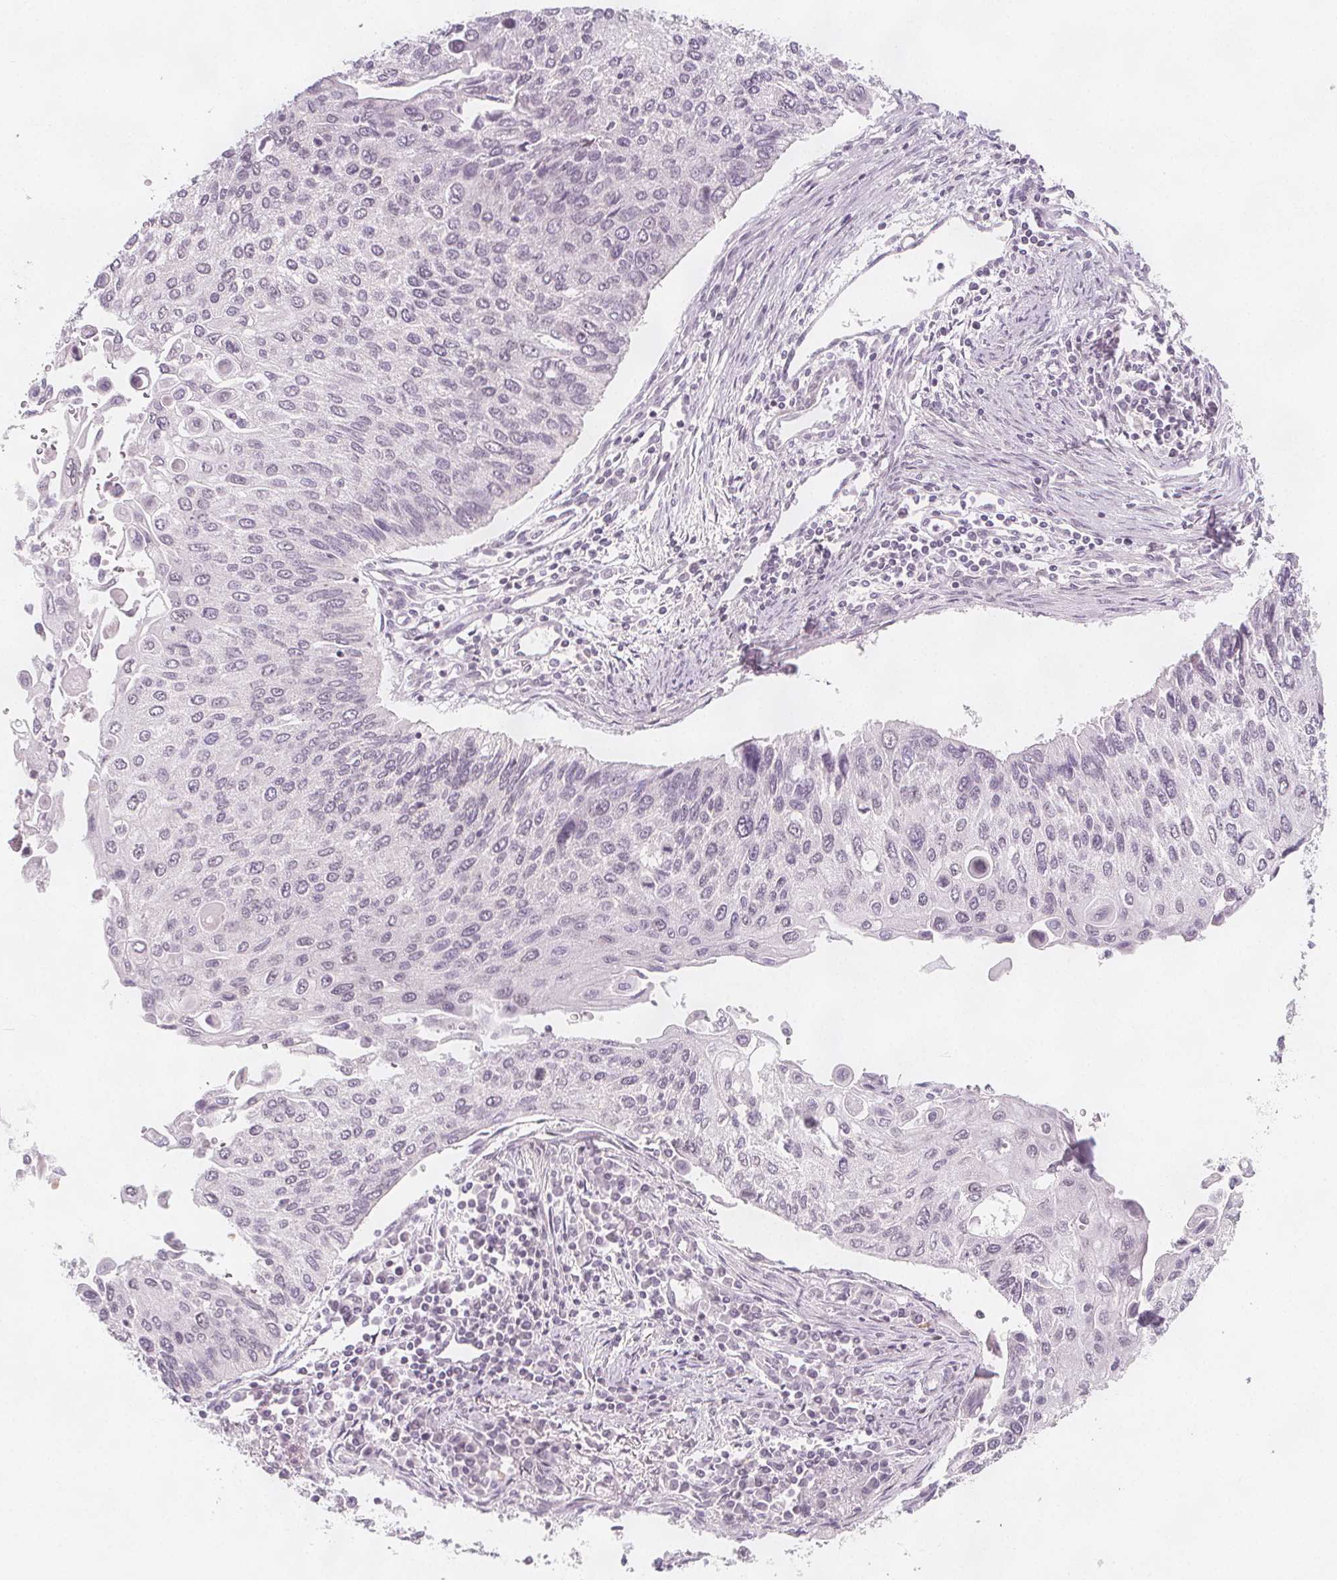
{"staining": {"intensity": "negative", "quantity": "none", "location": "none"}, "tissue": "lung cancer", "cell_type": "Tumor cells", "image_type": "cancer", "snomed": [{"axis": "morphology", "description": "Squamous cell carcinoma, NOS"}, {"axis": "morphology", "description": "Squamous cell carcinoma, metastatic, NOS"}, {"axis": "topography", "description": "Lung"}], "caption": "This is an immunohistochemistry image of lung metastatic squamous cell carcinoma. There is no expression in tumor cells.", "gene": "C1orf167", "patient": {"sex": "male", "age": 63}}